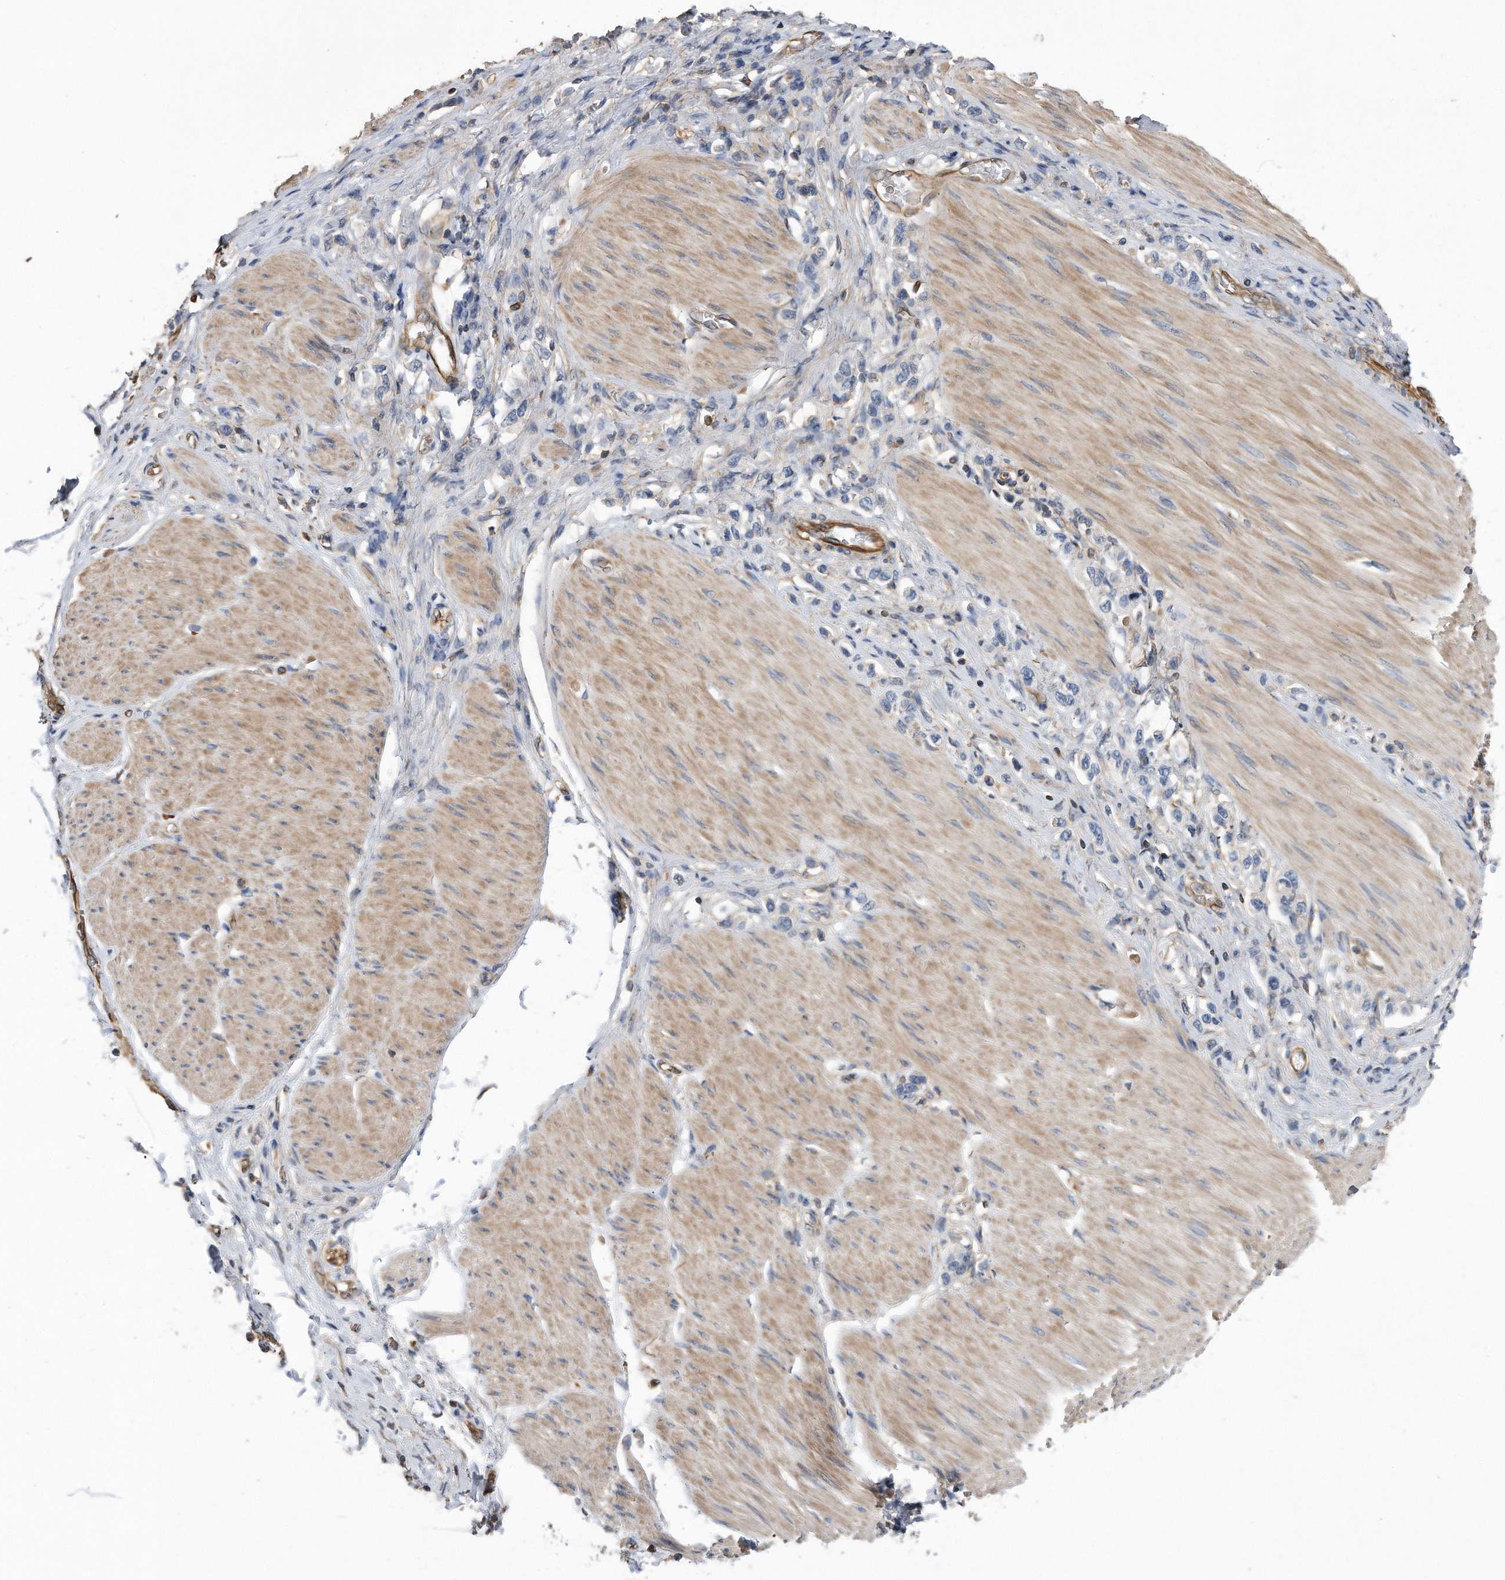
{"staining": {"intensity": "negative", "quantity": "none", "location": "none"}, "tissue": "stomach cancer", "cell_type": "Tumor cells", "image_type": "cancer", "snomed": [{"axis": "morphology", "description": "Adenocarcinoma, NOS"}, {"axis": "topography", "description": "Stomach"}], "caption": "Human adenocarcinoma (stomach) stained for a protein using IHC displays no expression in tumor cells.", "gene": "GPC1", "patient": {"sex": "female", "age": 65}}